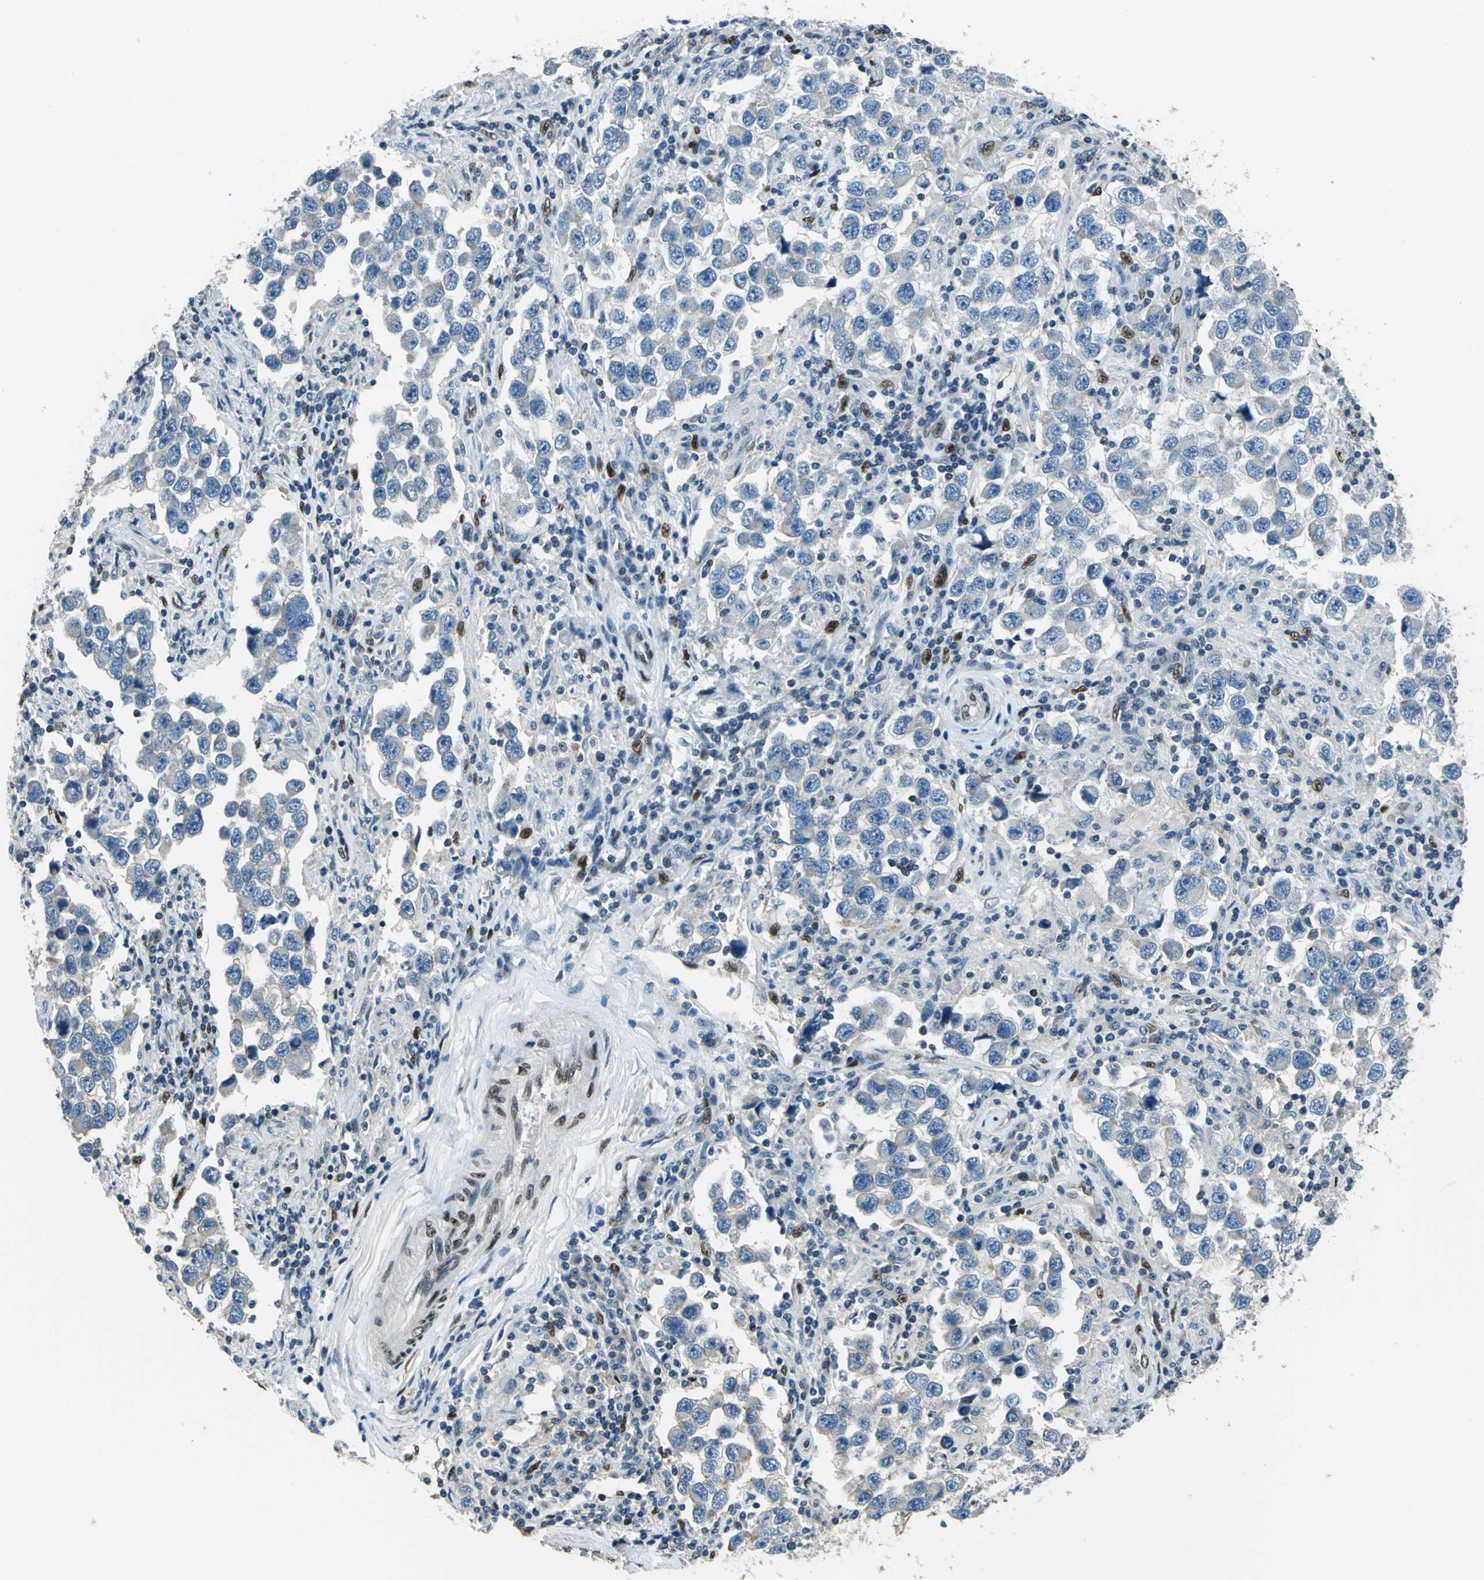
{"staining": {"intensity": "weak", "quantity": "<25%", "location": "cytoplasmic/membranous"}, "tissue": "testis cancer", "cell_type": "Tumor cells", "image_type": "cancer", "snomed": [{"axis": "morphology", "description": "Carcinoma, Embryonal, NOS"}, {"axis": "topography", "description": "Testis"}], "caption": "This is an immunohistochemistry micrograph of testis cancer (embryonal carcinoma). There is no expression in tumor cells.", "gene": "NFIA", "patient": {"sex": "male", "age": 21}}